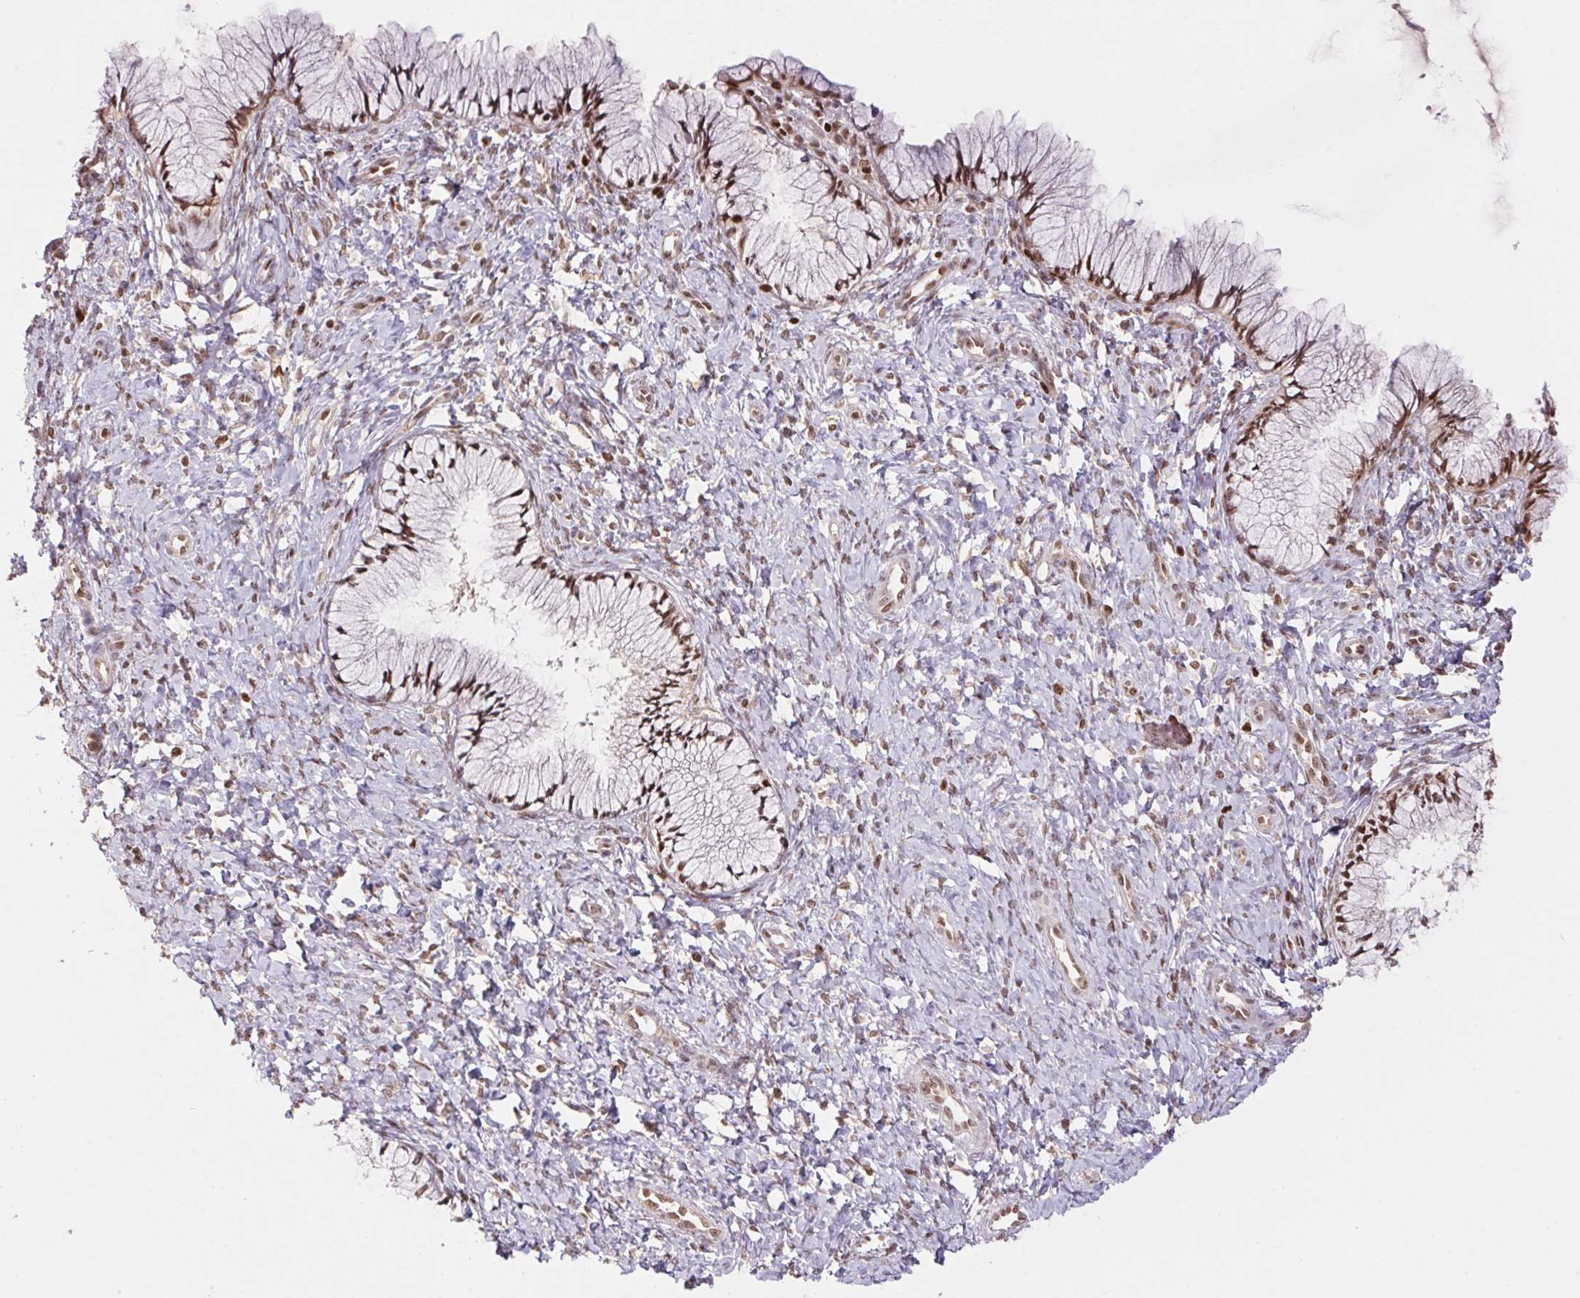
{"staining": {"intensity": "moderate", "quantity": ">75%", "location": "nuclear"}, "tissue": "cervix", "cell_type": "Glandular cells", "image_type": "normal", "snomed": [{"axis": "morphology", "description": "Normal tissue, NOS"}, {"axis": "topography", "description": "Cervix"}], "caption": "The image displays immunohistochemical staining of normal cervix. There is moderate nuclear expression is appreciated in about >75% of glandular cells. The protein of interest is shown in brown color, while the nuclei are stained blue.", "gene": "POLD3", "patient": {"sex": "female", "age": 37}}